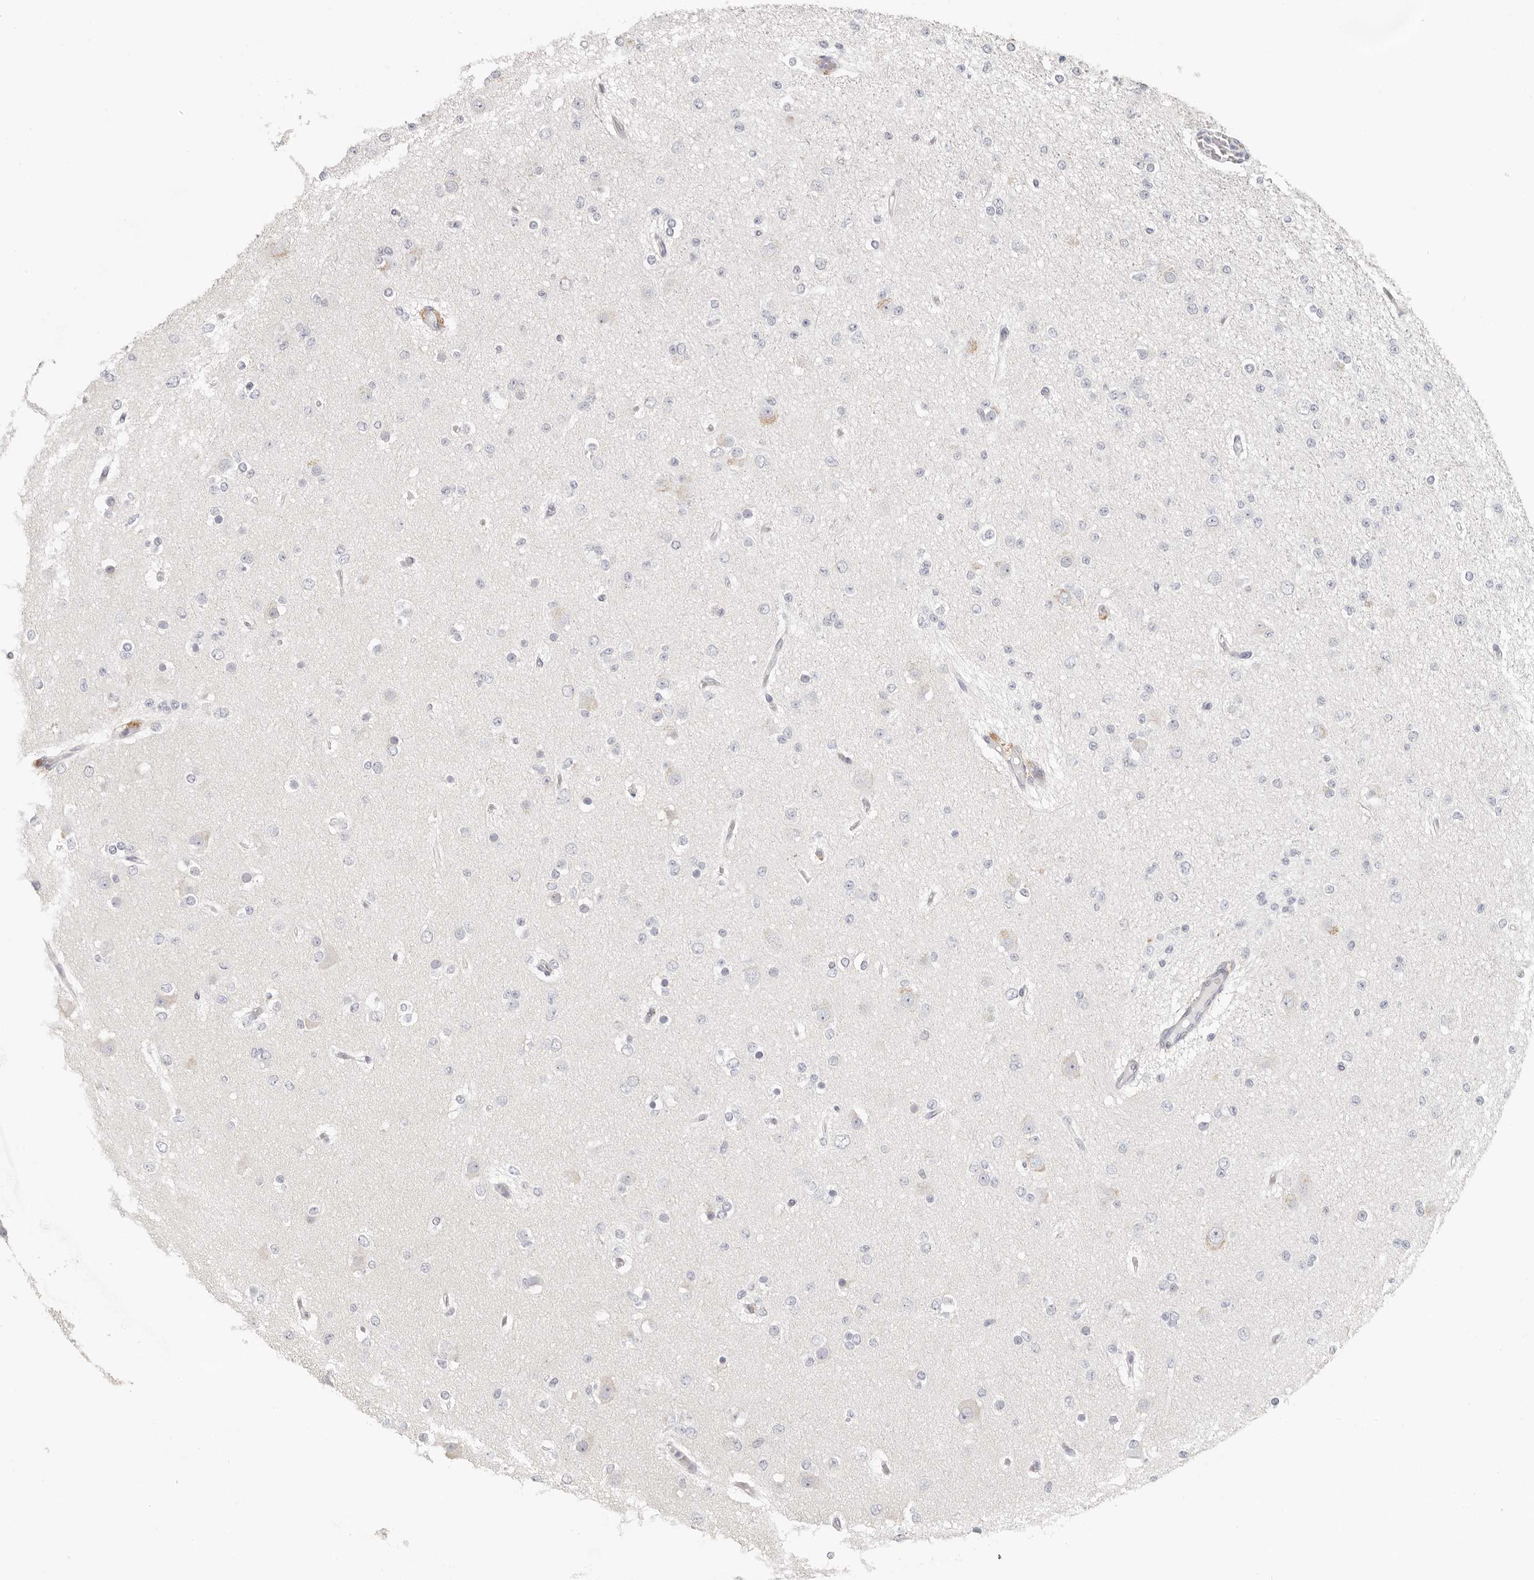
{"staining": {"intensity": "negative", "quantity": "none", "location": "none"}, "tissue": "glioma", "cell_type": "Tumor cells", "image_type": "cancer", "snomed": [{"axis": "morphology", "description": "Glioma, malignant, Low grade"}, {"axis": "topography", "description": "Brain"}], "caption": "Malignant low-grade glioma was stained to show a protein in brown. There is no significant expression in tumor cells.", "gene": "ANXA9", "patient": {"sex": "female", "age": 22}}